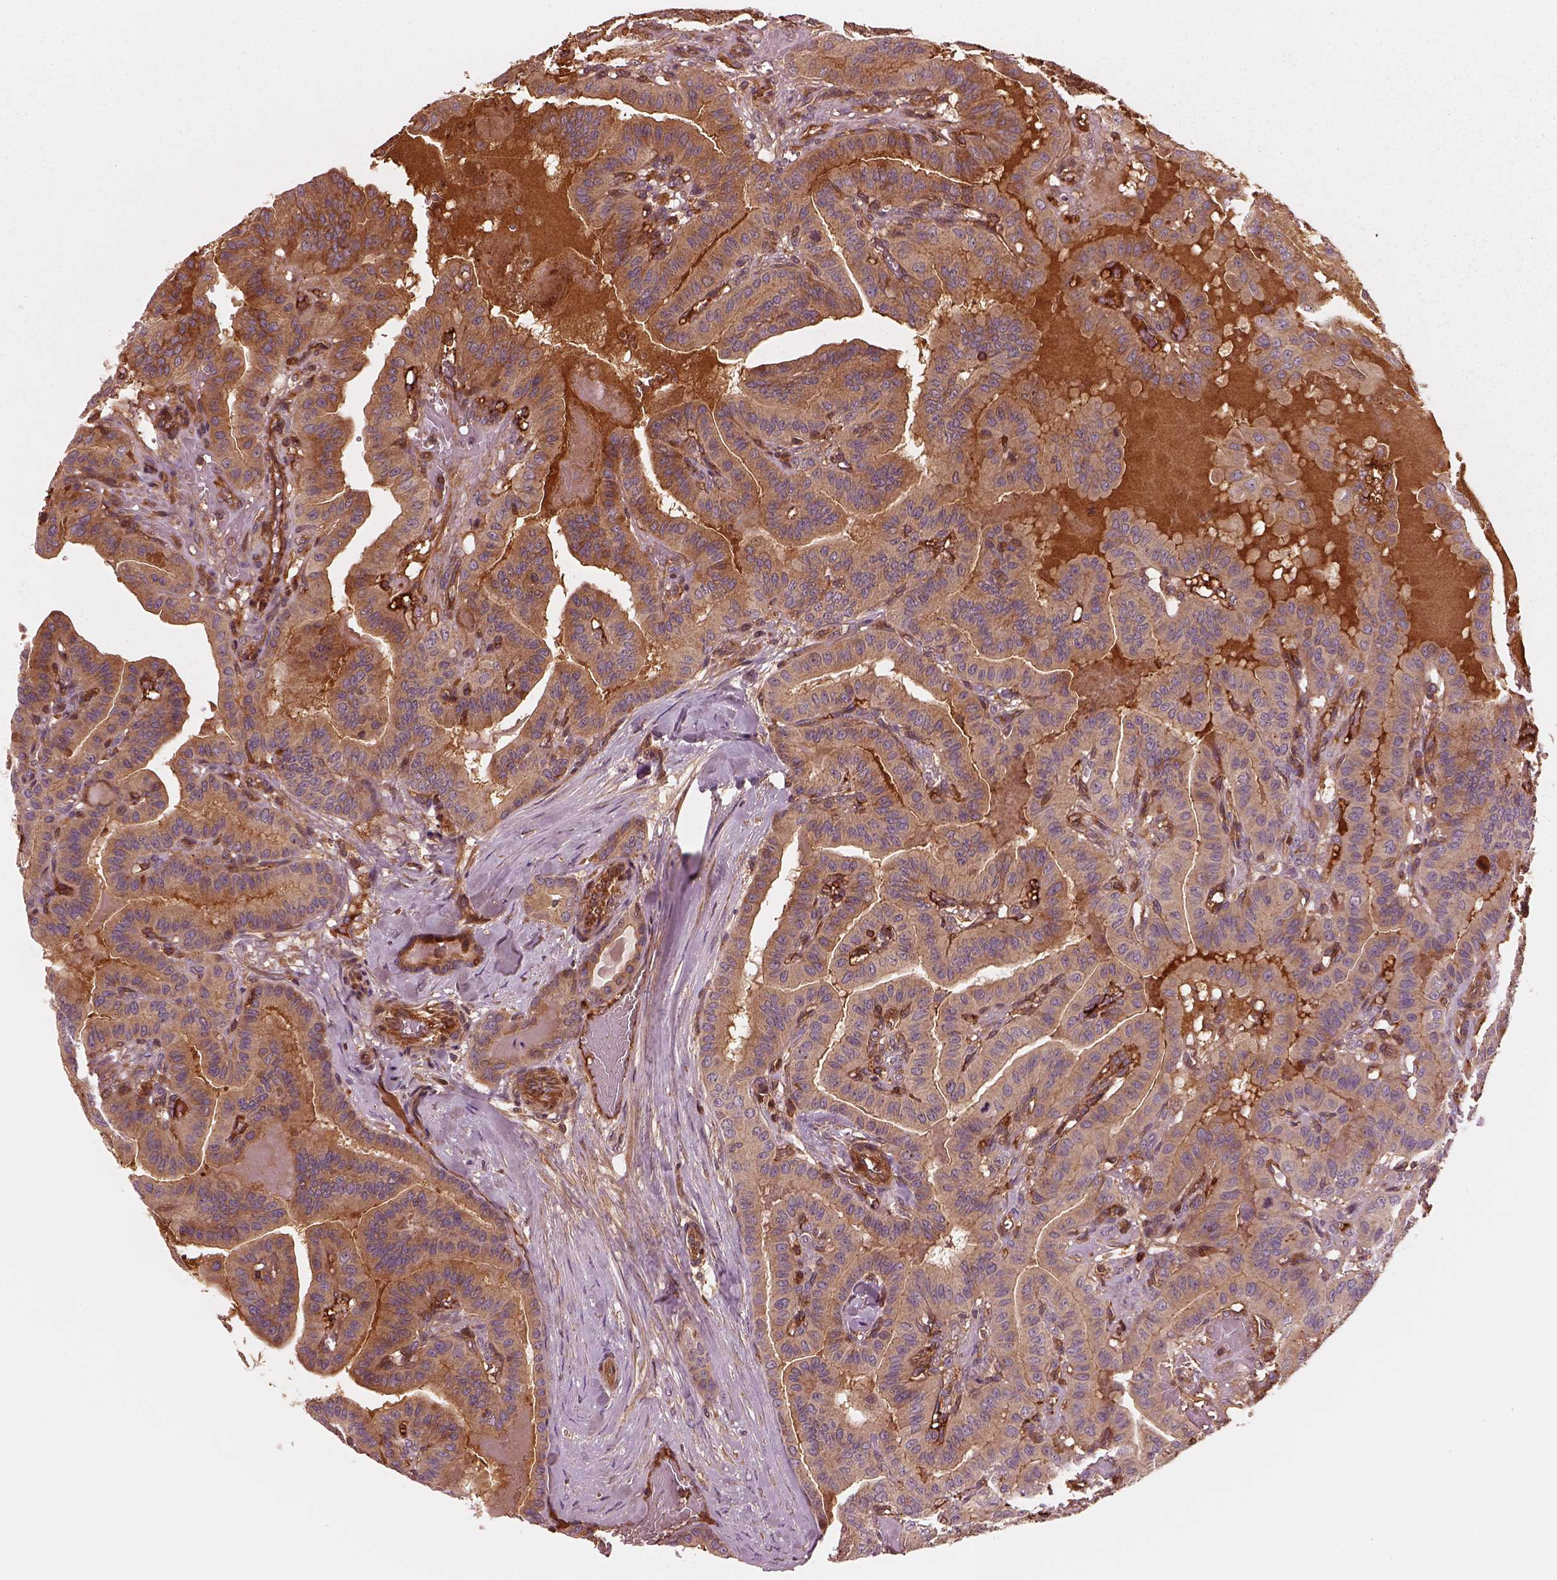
{"staining": {"intensity": "moderate", "quantity": "25%-75%", "location": "cytoplasmic/membranous"}, "tissue": "thyroid cancer", "cell_type": "Tumor cells", "image_type": "cancer", "snomed": [{"axis": "morphology", "description": "Papillary adenocarcinoma, NOS"}, {"axis": "topography", "description": "Thyroid gland"}], "caption": "Thyroid cancer (papillary adenocarcinoma) stained with a brown dye shows moderate cytoplasmic/membranous positive positivity in approximately 25%-75% of tumor cells.", "gene": "ASCC2", "patient": {"sex": "male", "age": 87}}